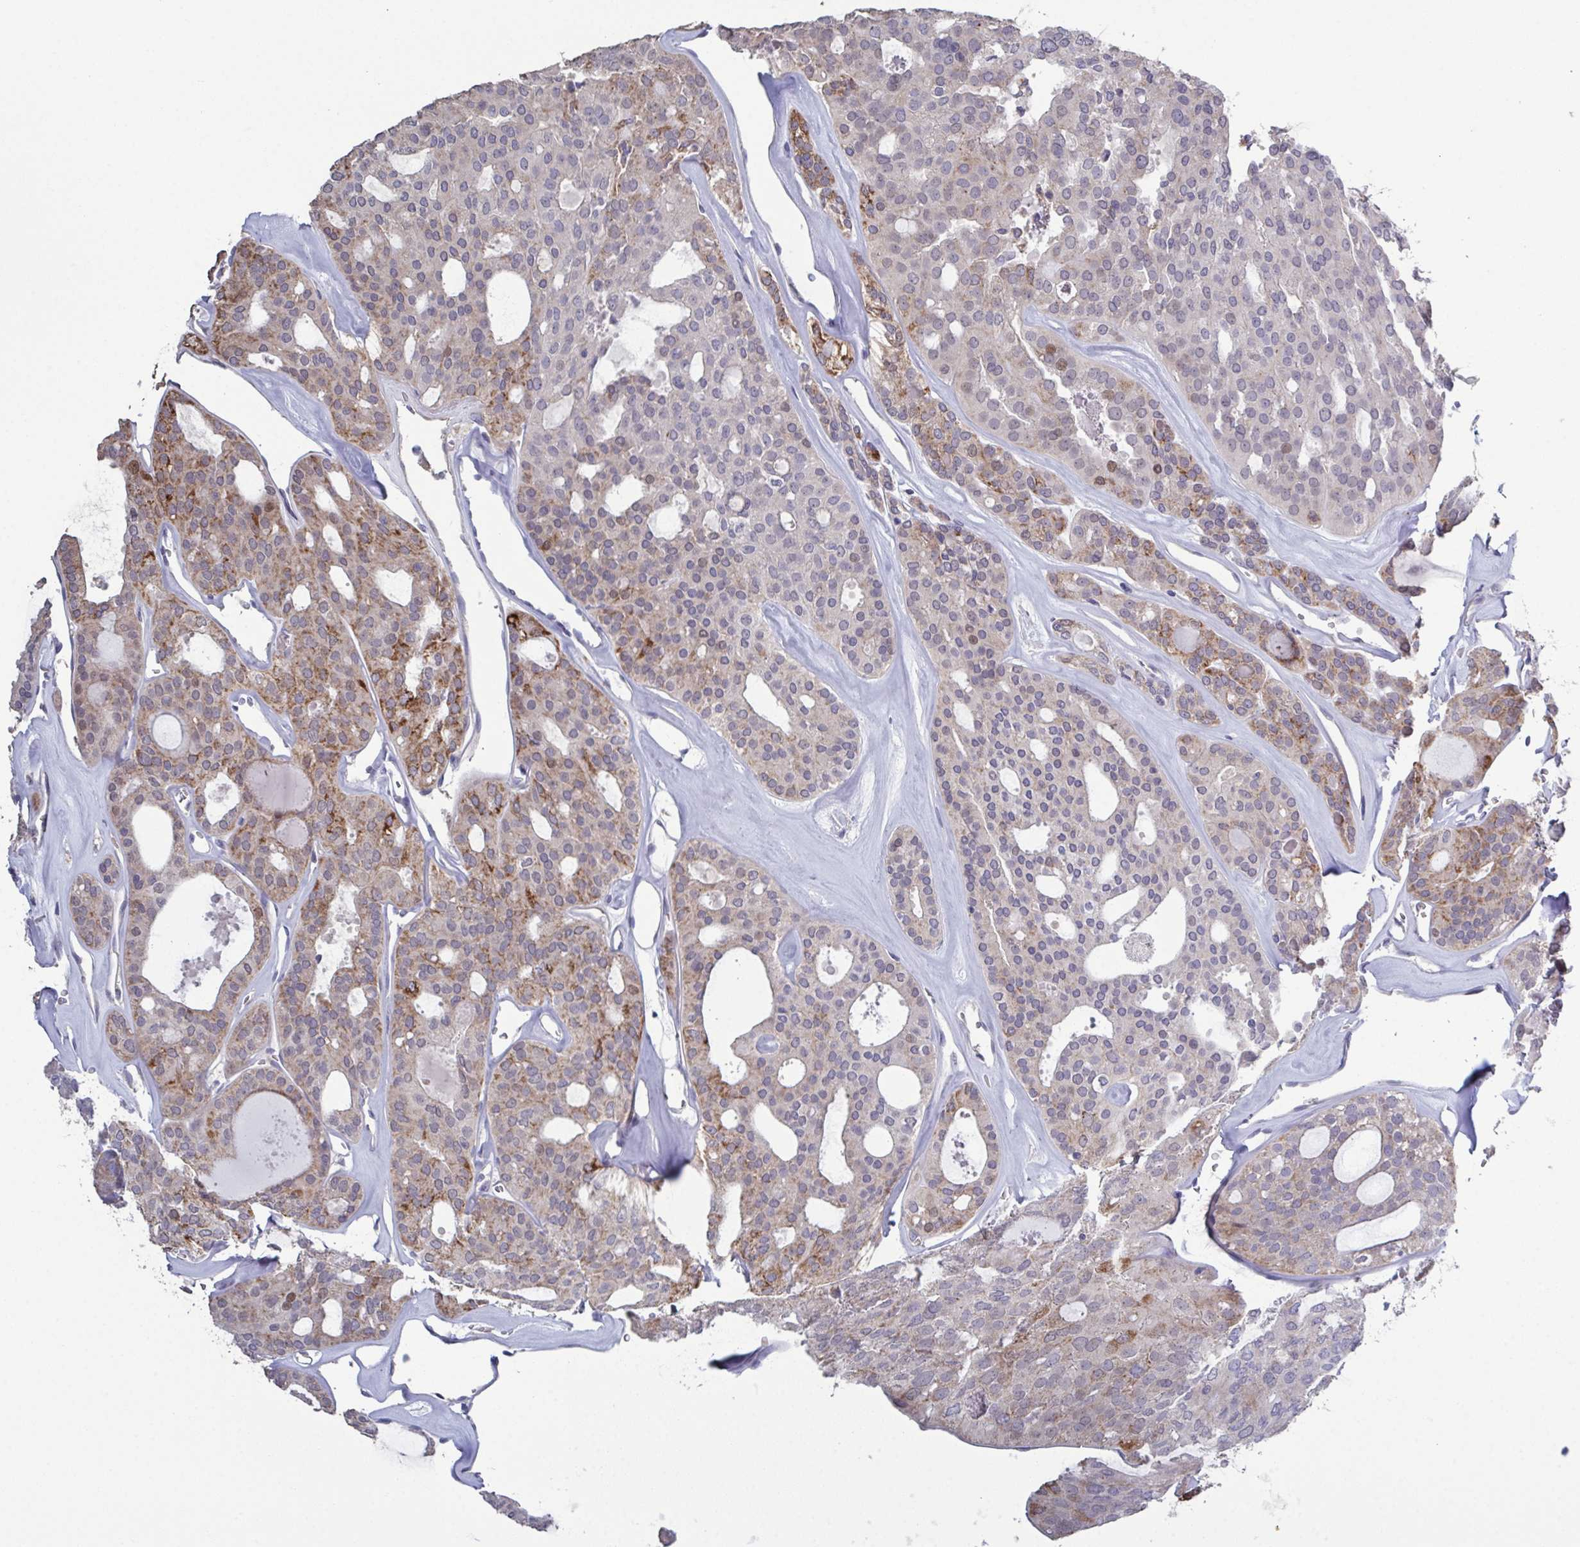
{"staining": {"intensity": "moderate", "quantity": "25%-75%", "location": "cytoplasmic/membranous"}, "tissue": "thyroid cancer", "cell_type": "Tumor cells", "image_type": "cancer", "snomed": [{"axis": "morphology", "description": "Follicular adenoma carcinoma, NOS"}, {"axis": "topography", "description": "Thyroid gland"}], "caption": "Thyroid cancer stained for a protein reveals moderate cytoplasmic/membranous positivity in tumor cells.", "gene": "GLDC", "patient": {"sex": "male", "age": 75}}